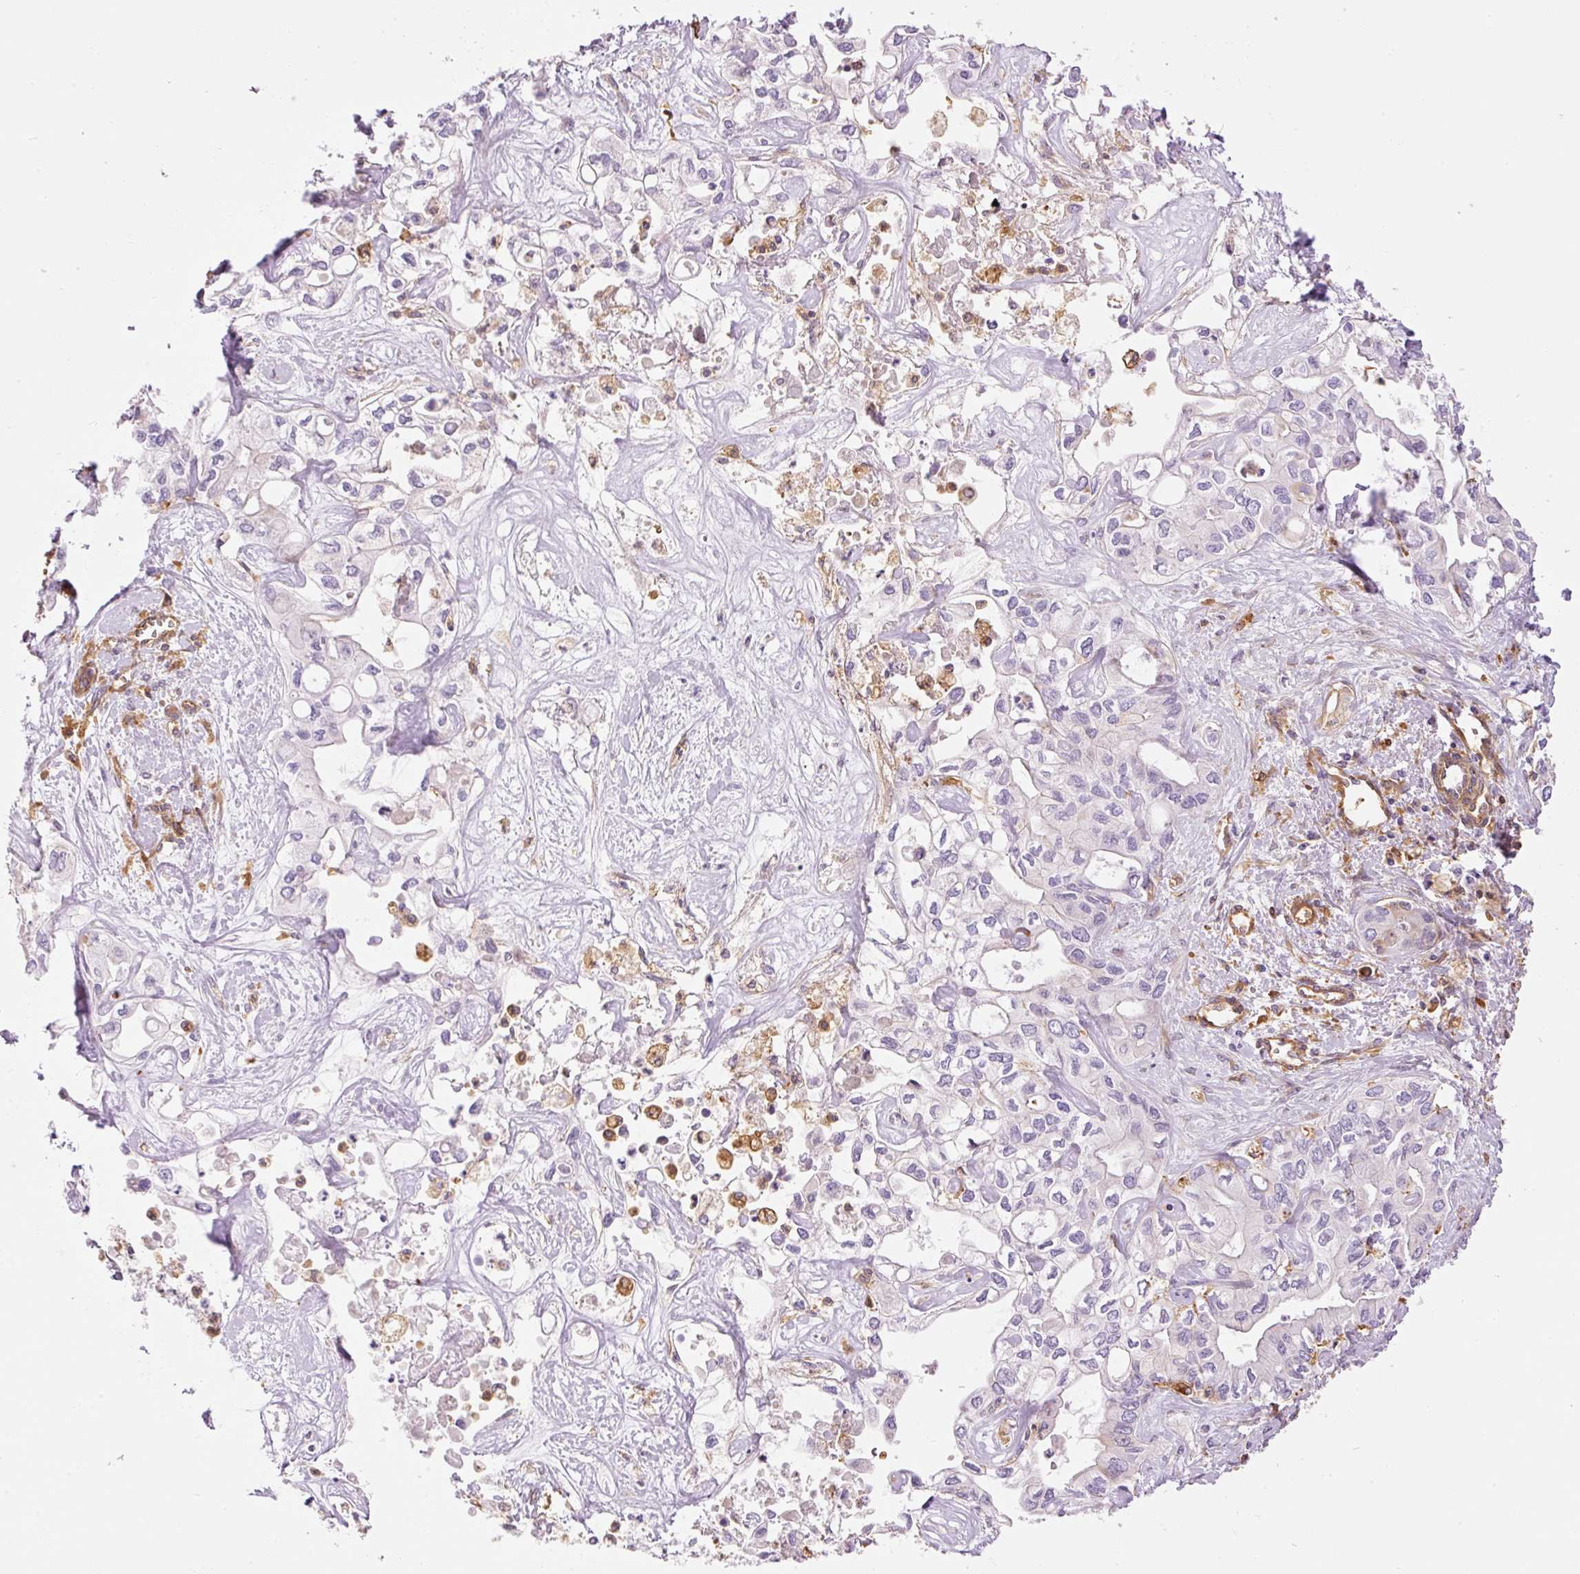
{"staining": {"intensity": "negative", "quantity": "none", "location": "none"}, "tissue": "liver cancer", "cell_type": "Tumor cells", "image_type": "cancer", "snomed": [{"axis": "morphology", "description": "Cholangiocarcinoma"}, {"axis": "topography", "description": "Liver"}], "caption": "Tumor cells show no significant protein positivity in liver cholangiocarcinoma. (DAB (3,3'-diaminobenzidine) immunohistochemistry with hematoxylin counter stain).", "gene": "IL10RB", "patient": {"sex": "female", "age": 64}}